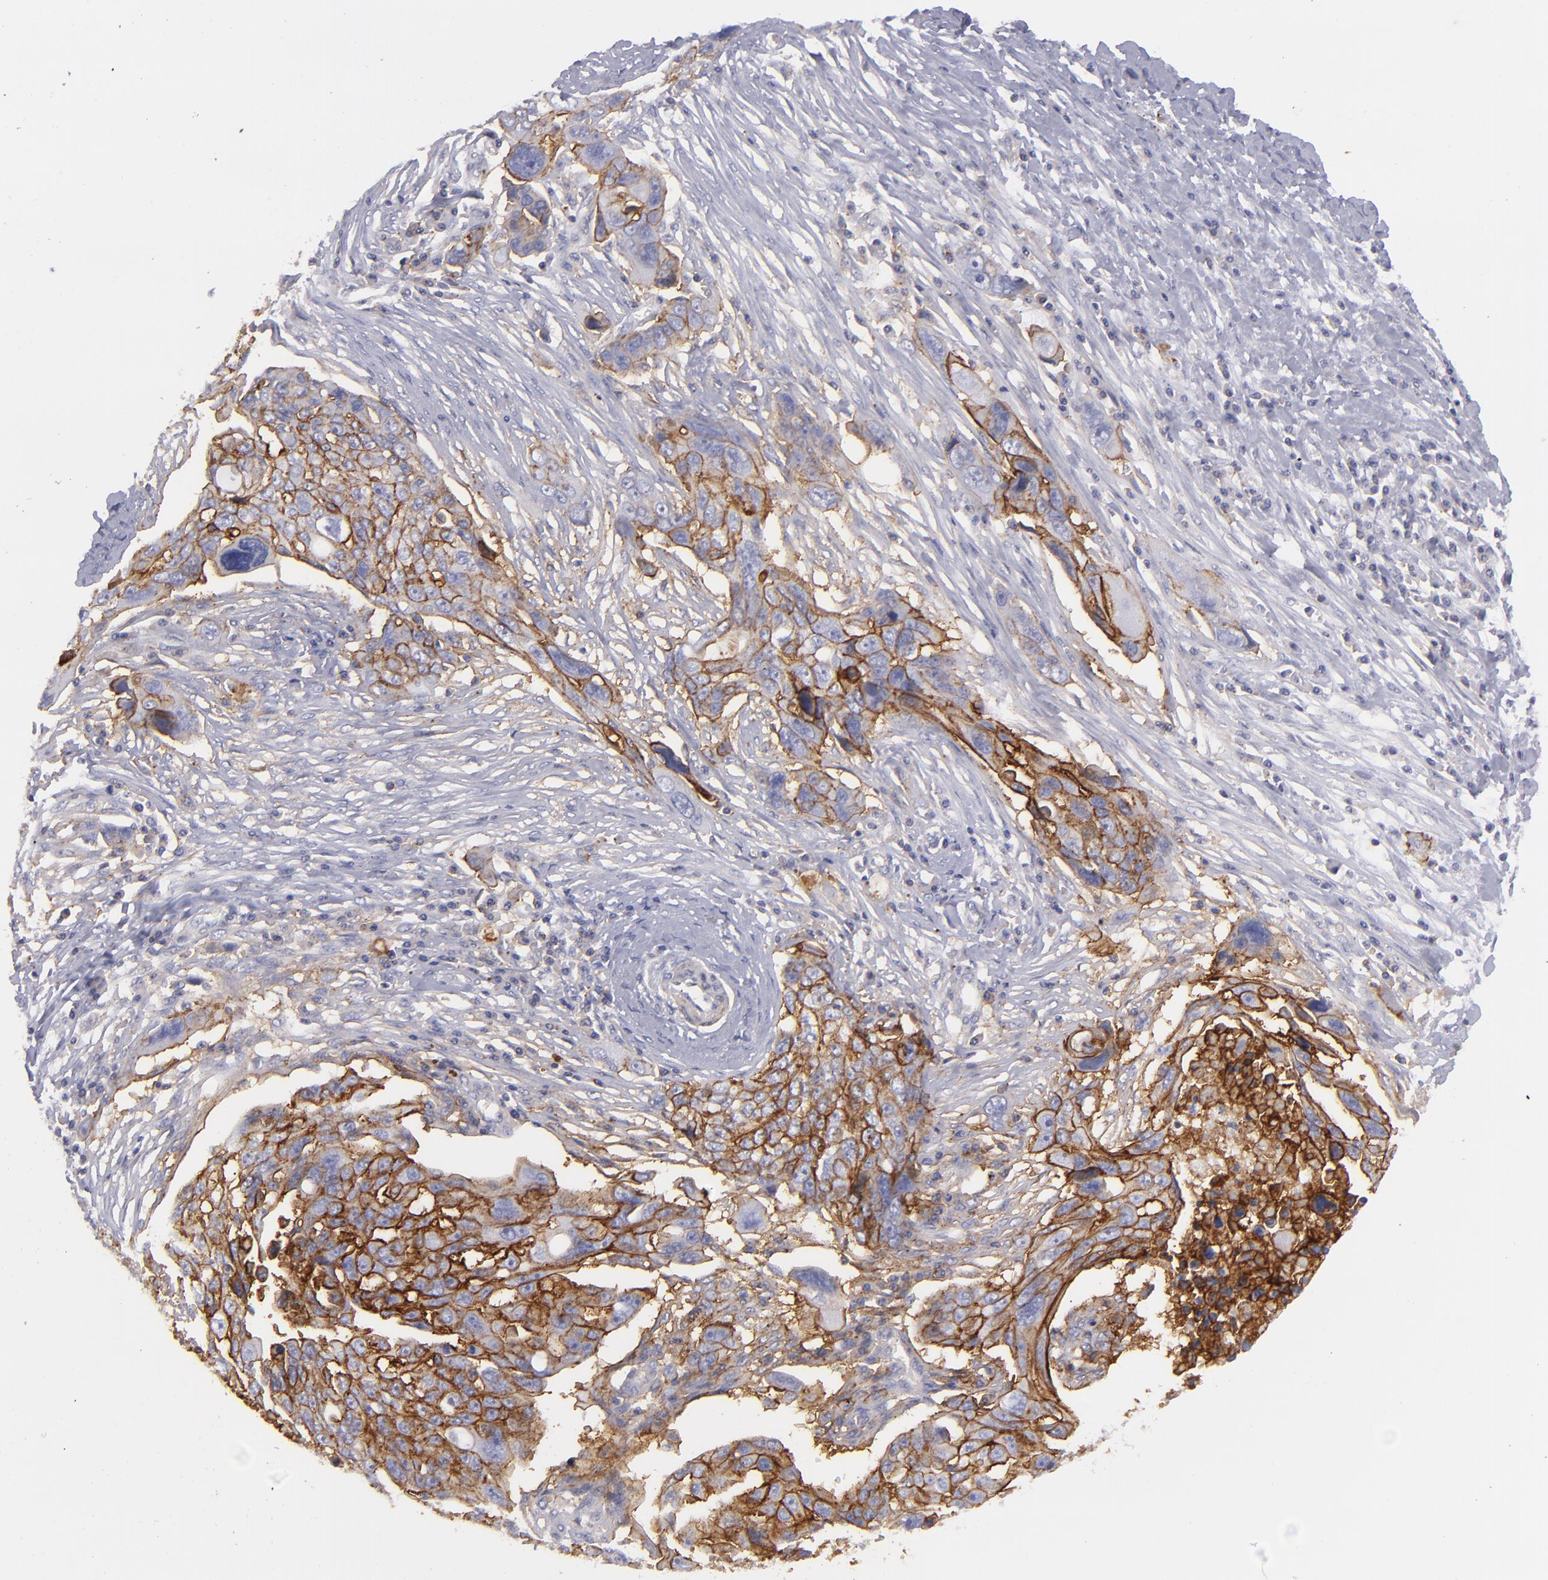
{"staining": {"intensity": "moderate", "quantity": "25%-75%", "location": "cytoplasmic/membranous"}, "tissue": "ovarian cancer", "cell_type": "Tumor cells", "image_type": "cancer", "snomed": [{"axis": "morphology", "description": "Carcinoma, endometroid"}, {"axis": "topography", "description": "Ovary"}], "caption": "Protein expression analysis of human ovarian cancer (endometroid carcinoma) reveals moderate cytoplasmic/membranous expression in approximately 25%-75% of tumor cells.", "gene": "BSG", "patient": {"sex": "female", "age": 75}}